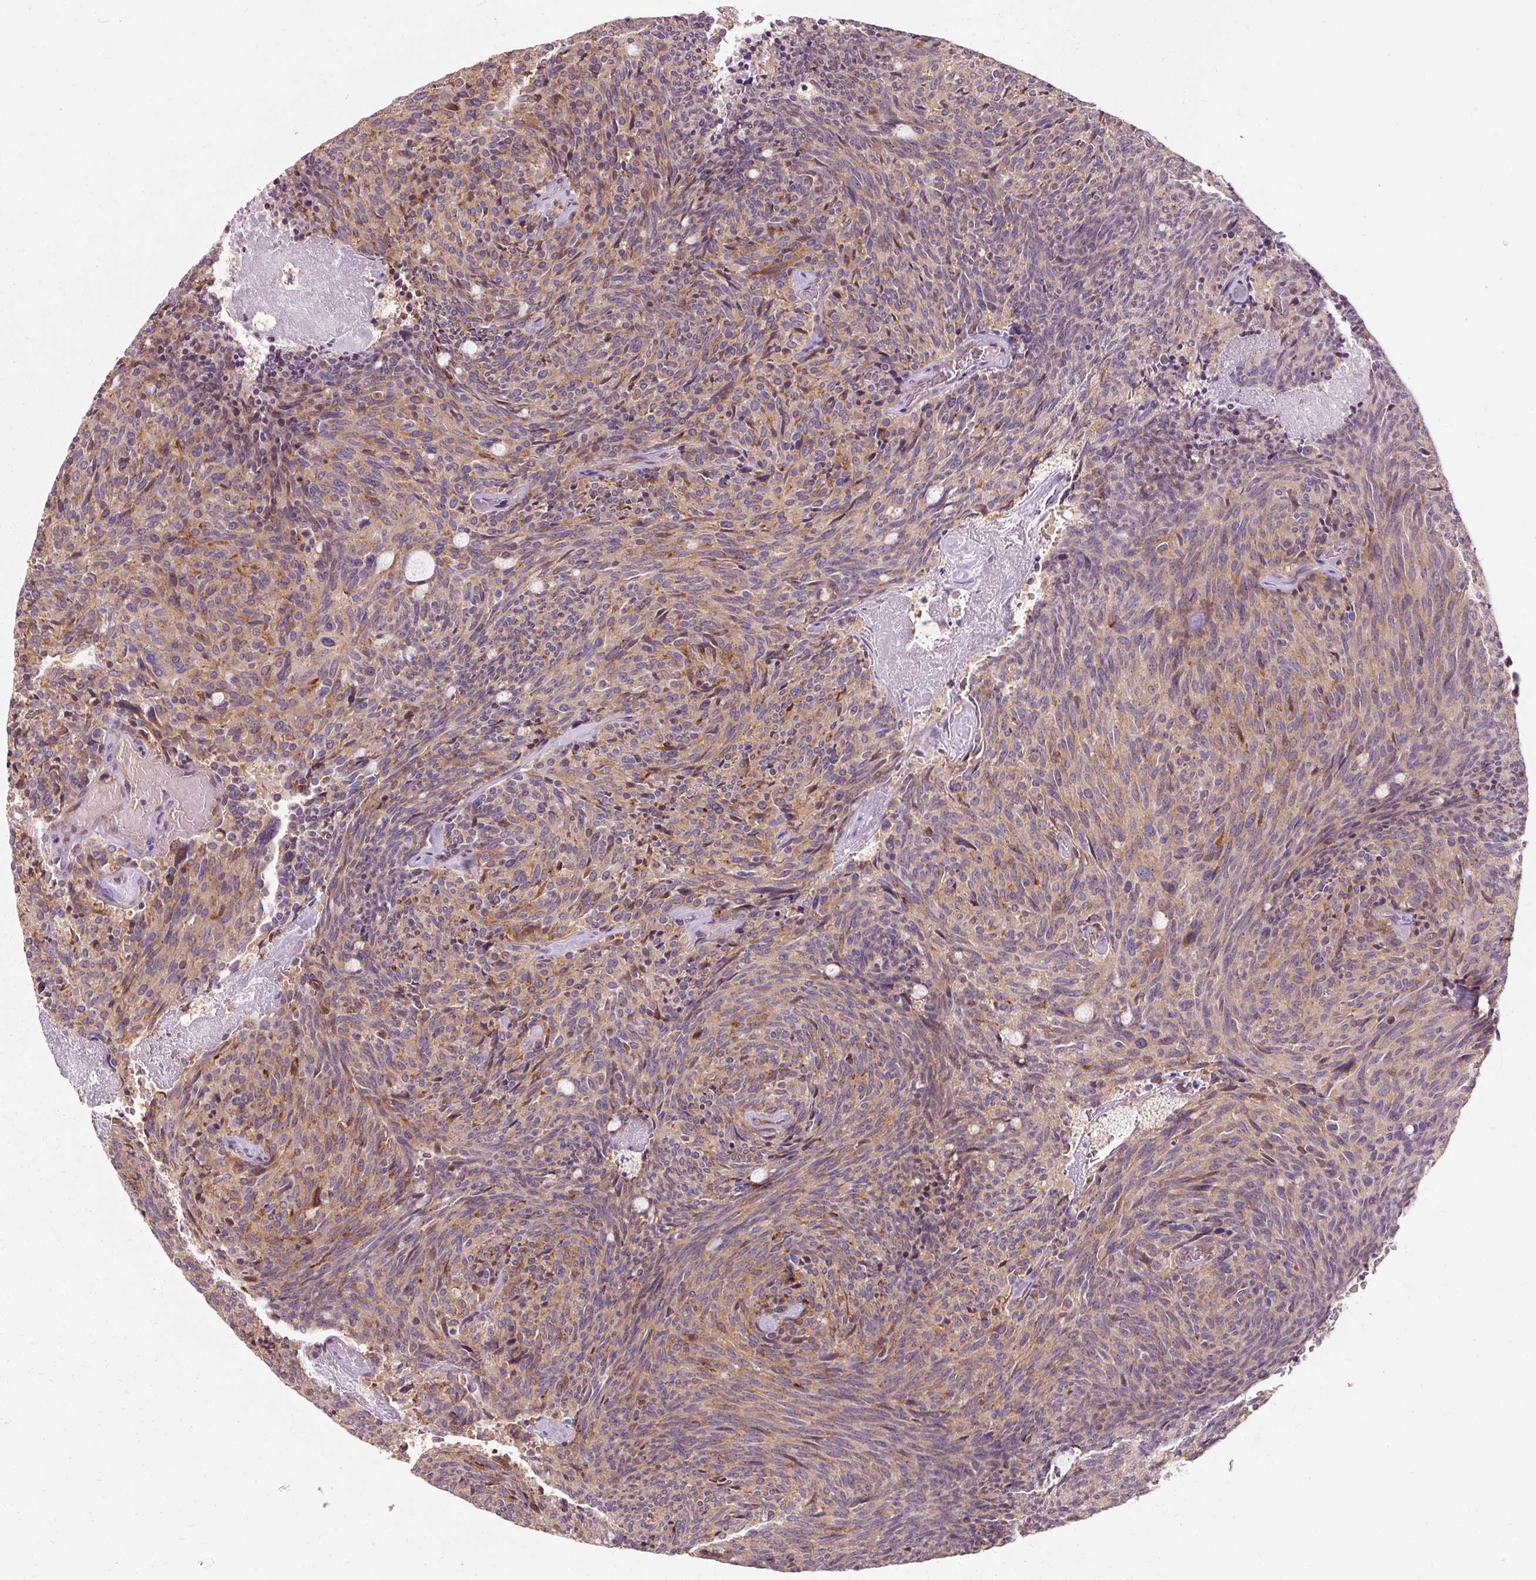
{"staining": {"intensity": "moderate", "quantity": "25%-75%", "location": "cytoplasmic/membranous"}, "tissue": "carcinoid", "cell_type": "Tumor cells", "image_type": "cancer", "snomed": [{"axis": "morphology", "description": "Carcinoid, malignant, NOS"}, {"axis": "topography", "description": "Pancreas"}], "caption": "About 25%-75% of tumor cells in malignant carcinoid demonstrate moderate cytoplasmic/membranous protein positivity as visualized by brown immunohistochemical staining.", "gene": "TBC1D4", "patient": {"sex": "female", "age": 54}}